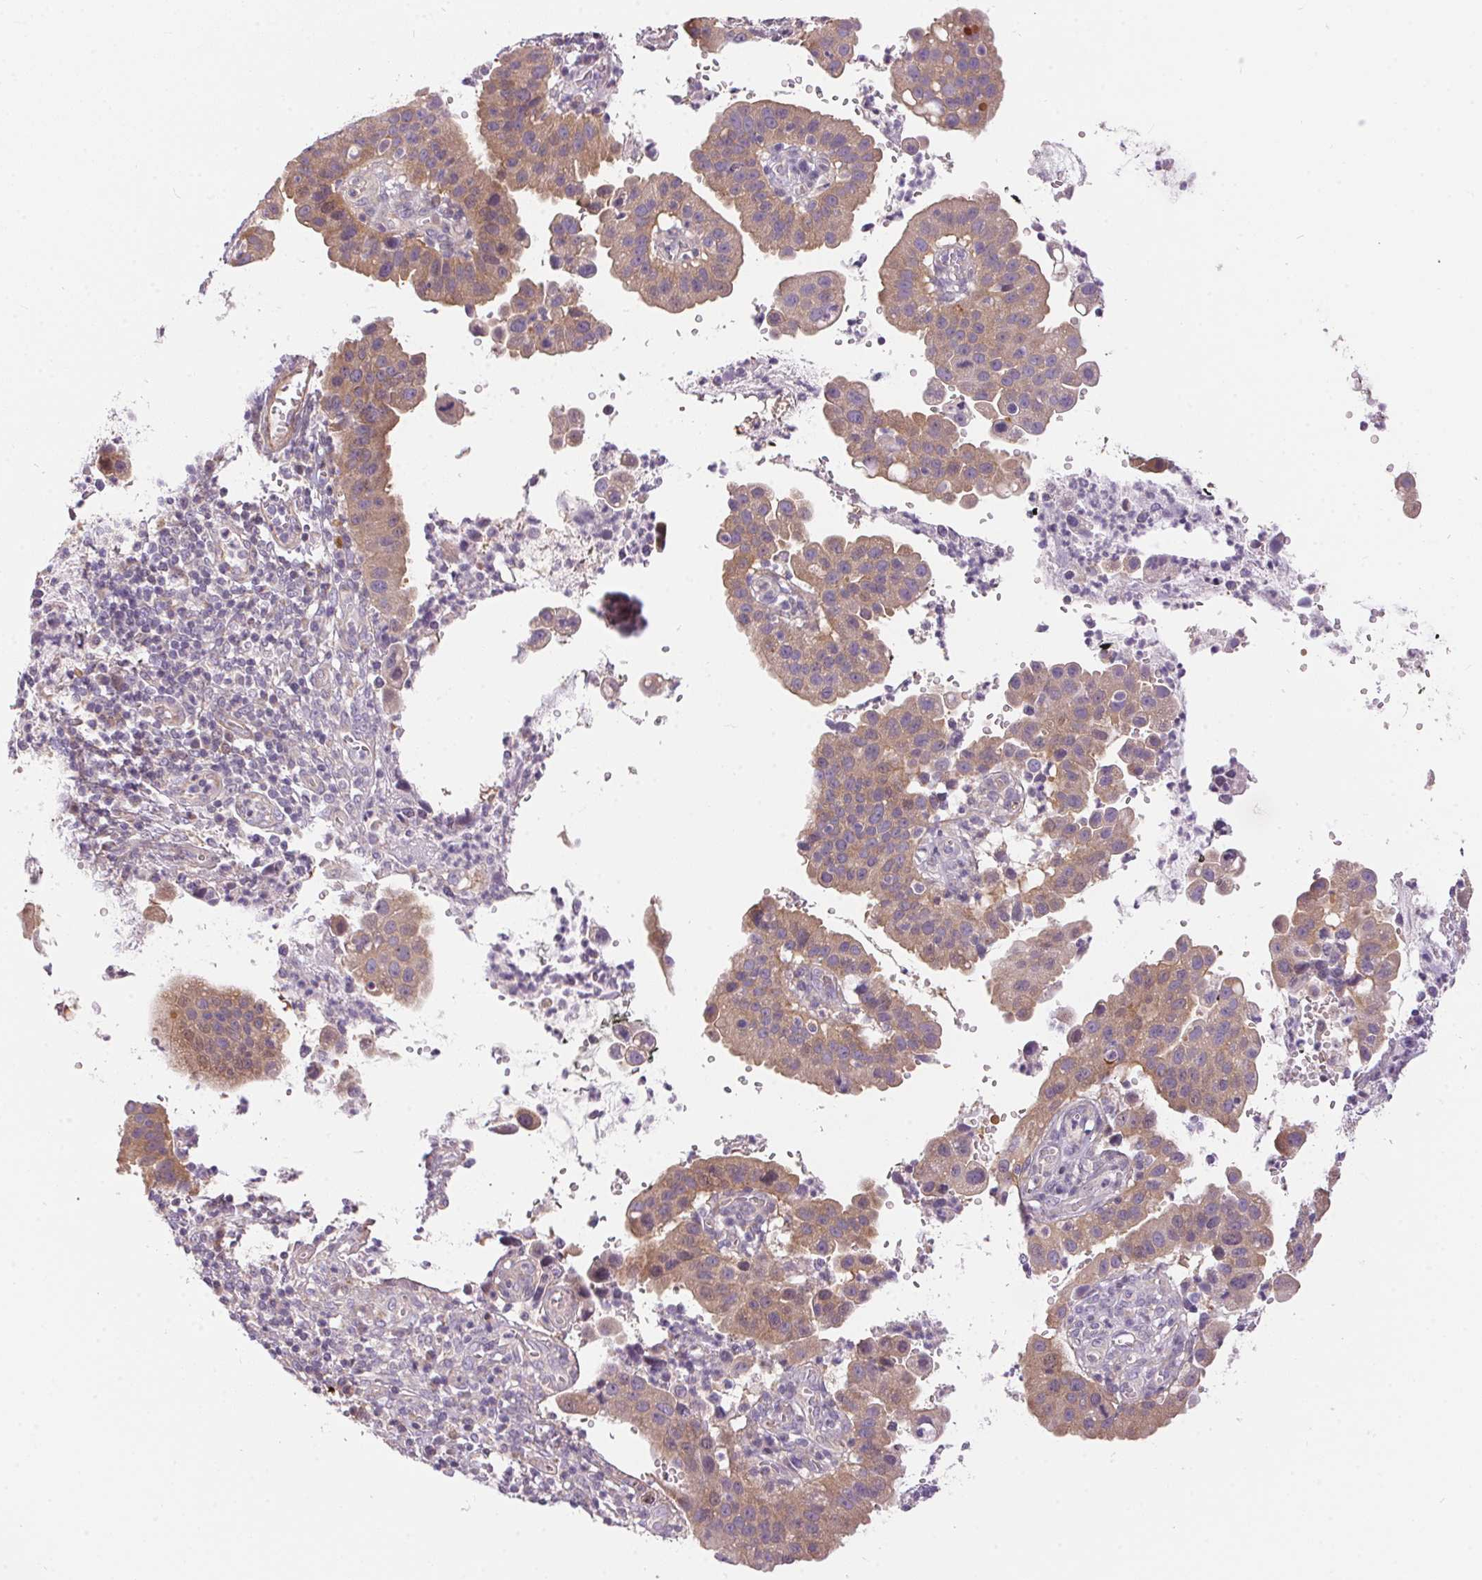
{"staining": {"intensity": "moderate", "quantity": ">75%", "location": "cytoplasmic/membranous"}, "tissue": "cervical cancer", "cell_type": "Tumor cells", "image_type": "cancer", "snomed": [{"axis": "morphology", "description": "Adenocarcinoma, NOS"}, {"axis": "topography", "description": "Cervix"}], "caption": "IHC of cervical adenocarcinoma demonstrates medium levels of moderate cytoplasmic/membranous expression in about >75% of tumor cells. (DAB = brown stain, brightfield microscopy at high magnification).", "gene": "UNC13B", "patient": {"sex": "female", "age": 34}}